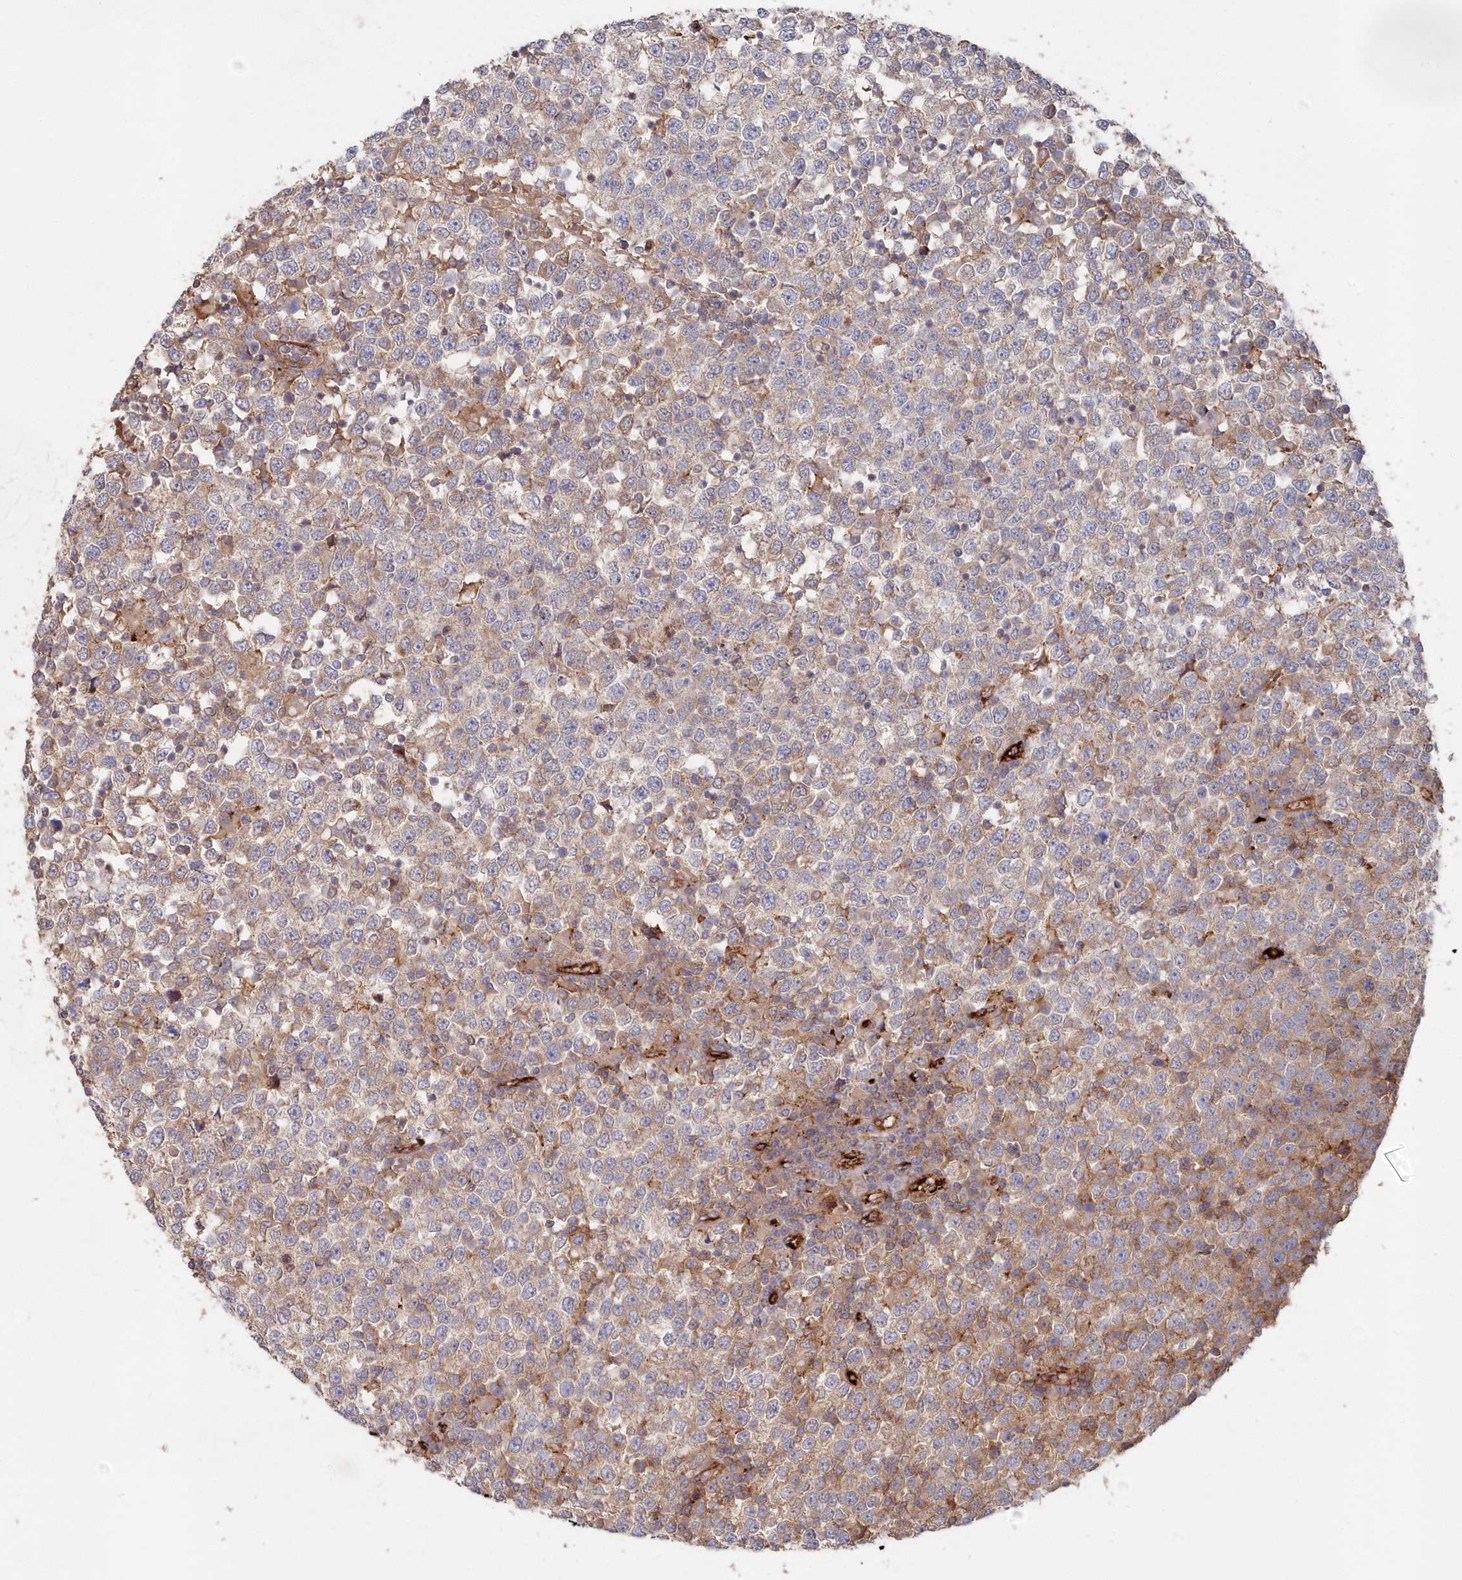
{"staining": {"intensity": "weak", "quantity": "<25%", "location": "cytoplasmic/membranous"}, "tissue": "testis cancer", "cell_type": "Tumor cells", "image_type": "cancer", "snomed": [{"axis": "morphology", "description": "Seminoma, NOS"}, {"axis": "topography", "description": "Testis"}], "caption": "Tumor cells show no significant positivity in testis cancer.", "gene": "ABHD14B", "patient": {"sex": "male", "age": 65}}